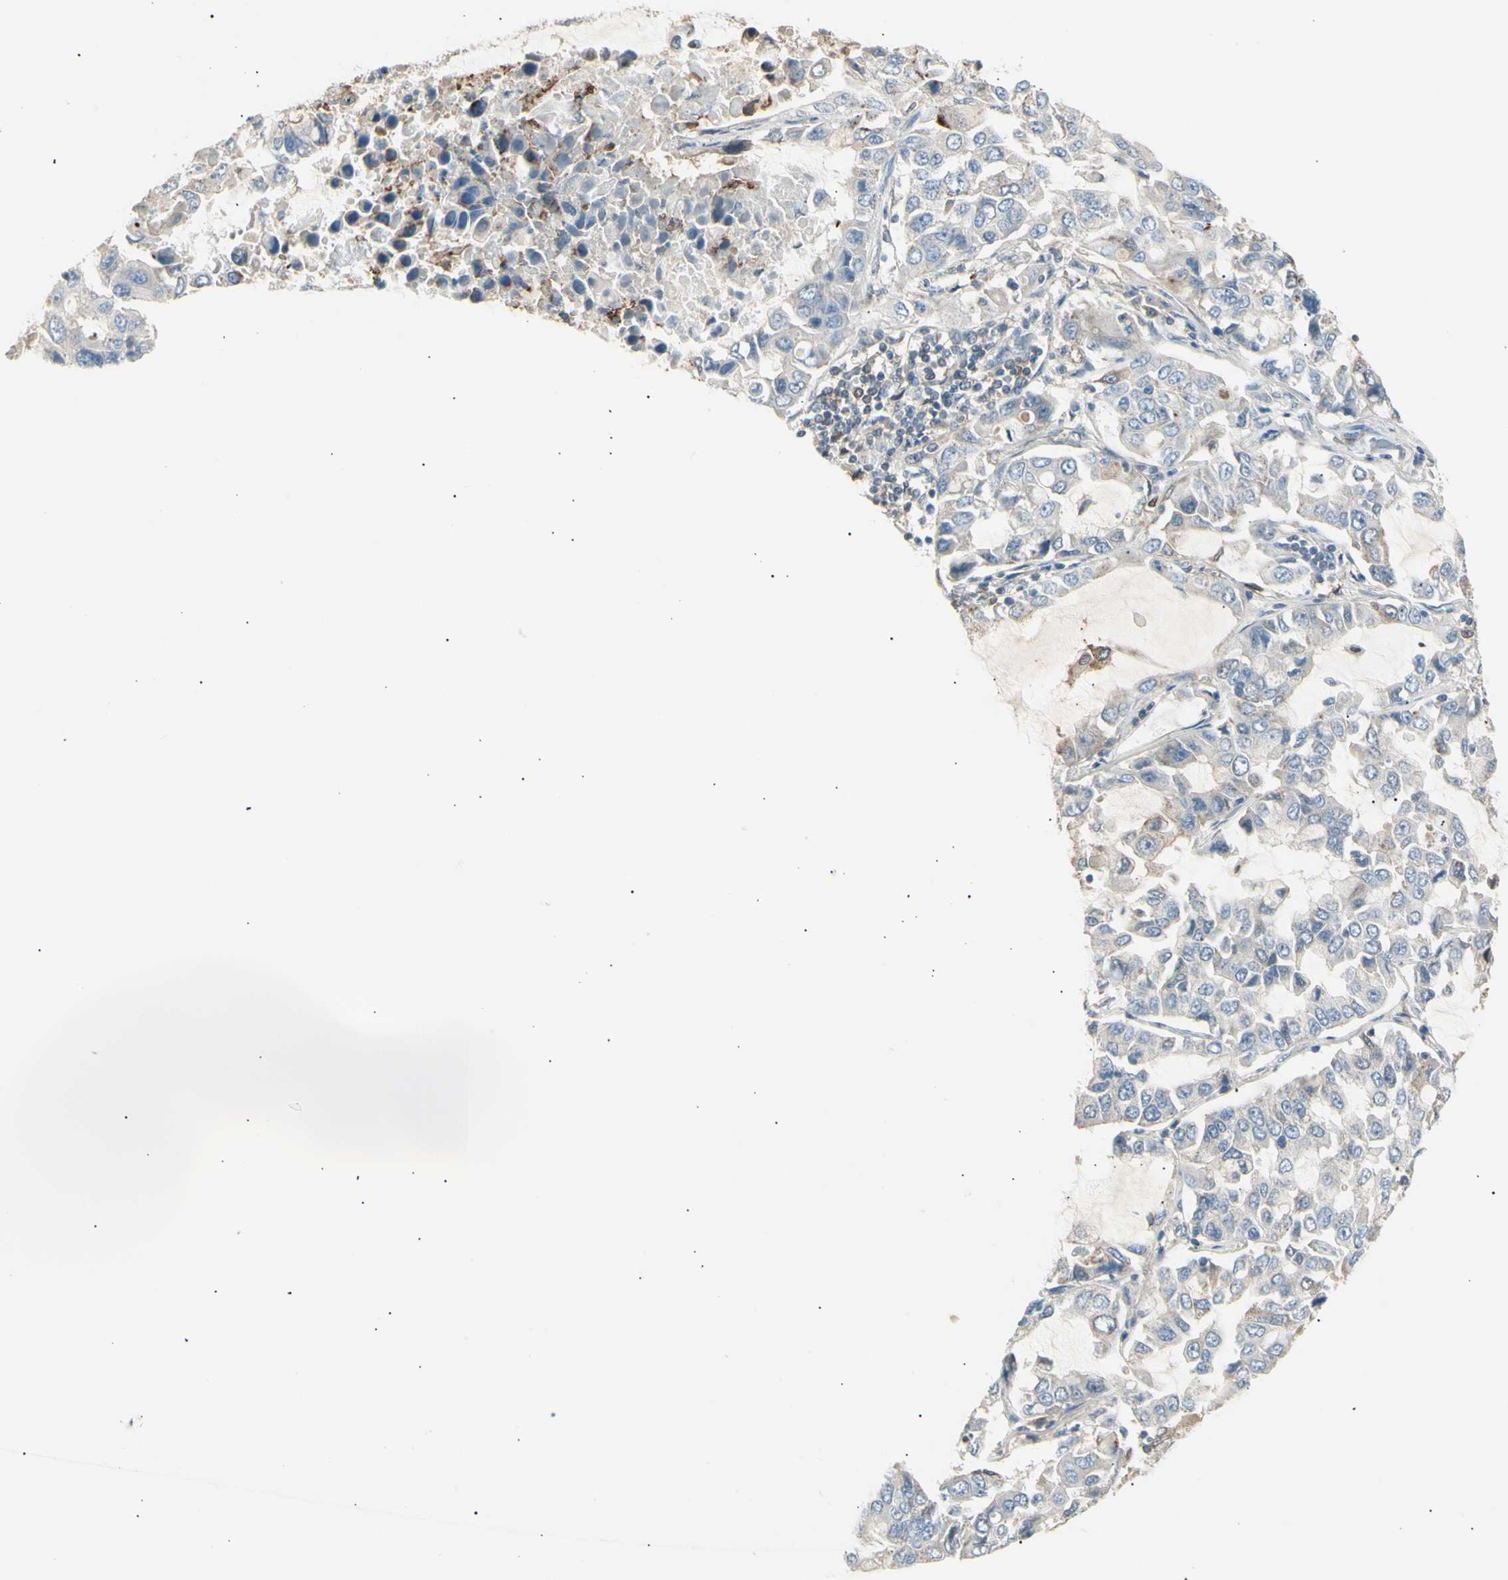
{"staining": {"intensity": "weak", "quantity": "<25%", "location": "cytoplasmic/membranous"}, "tissue": "lung cancer", "cell_type": "Tumor cells", "image_type": "cancer", "snomed": [{"axis": "morphology", "description": "Adenocarcinoma, NOS"}, {"axis": "topography", "description": "Lung"}], "caption": "Lung cancer (adenocarcinoma) stained for a protein using immunohistochemistry (IHC) exhibits no expression tumor cells.", "gene": "LHPP", "patient": {"sex": "male", "age": 64}}